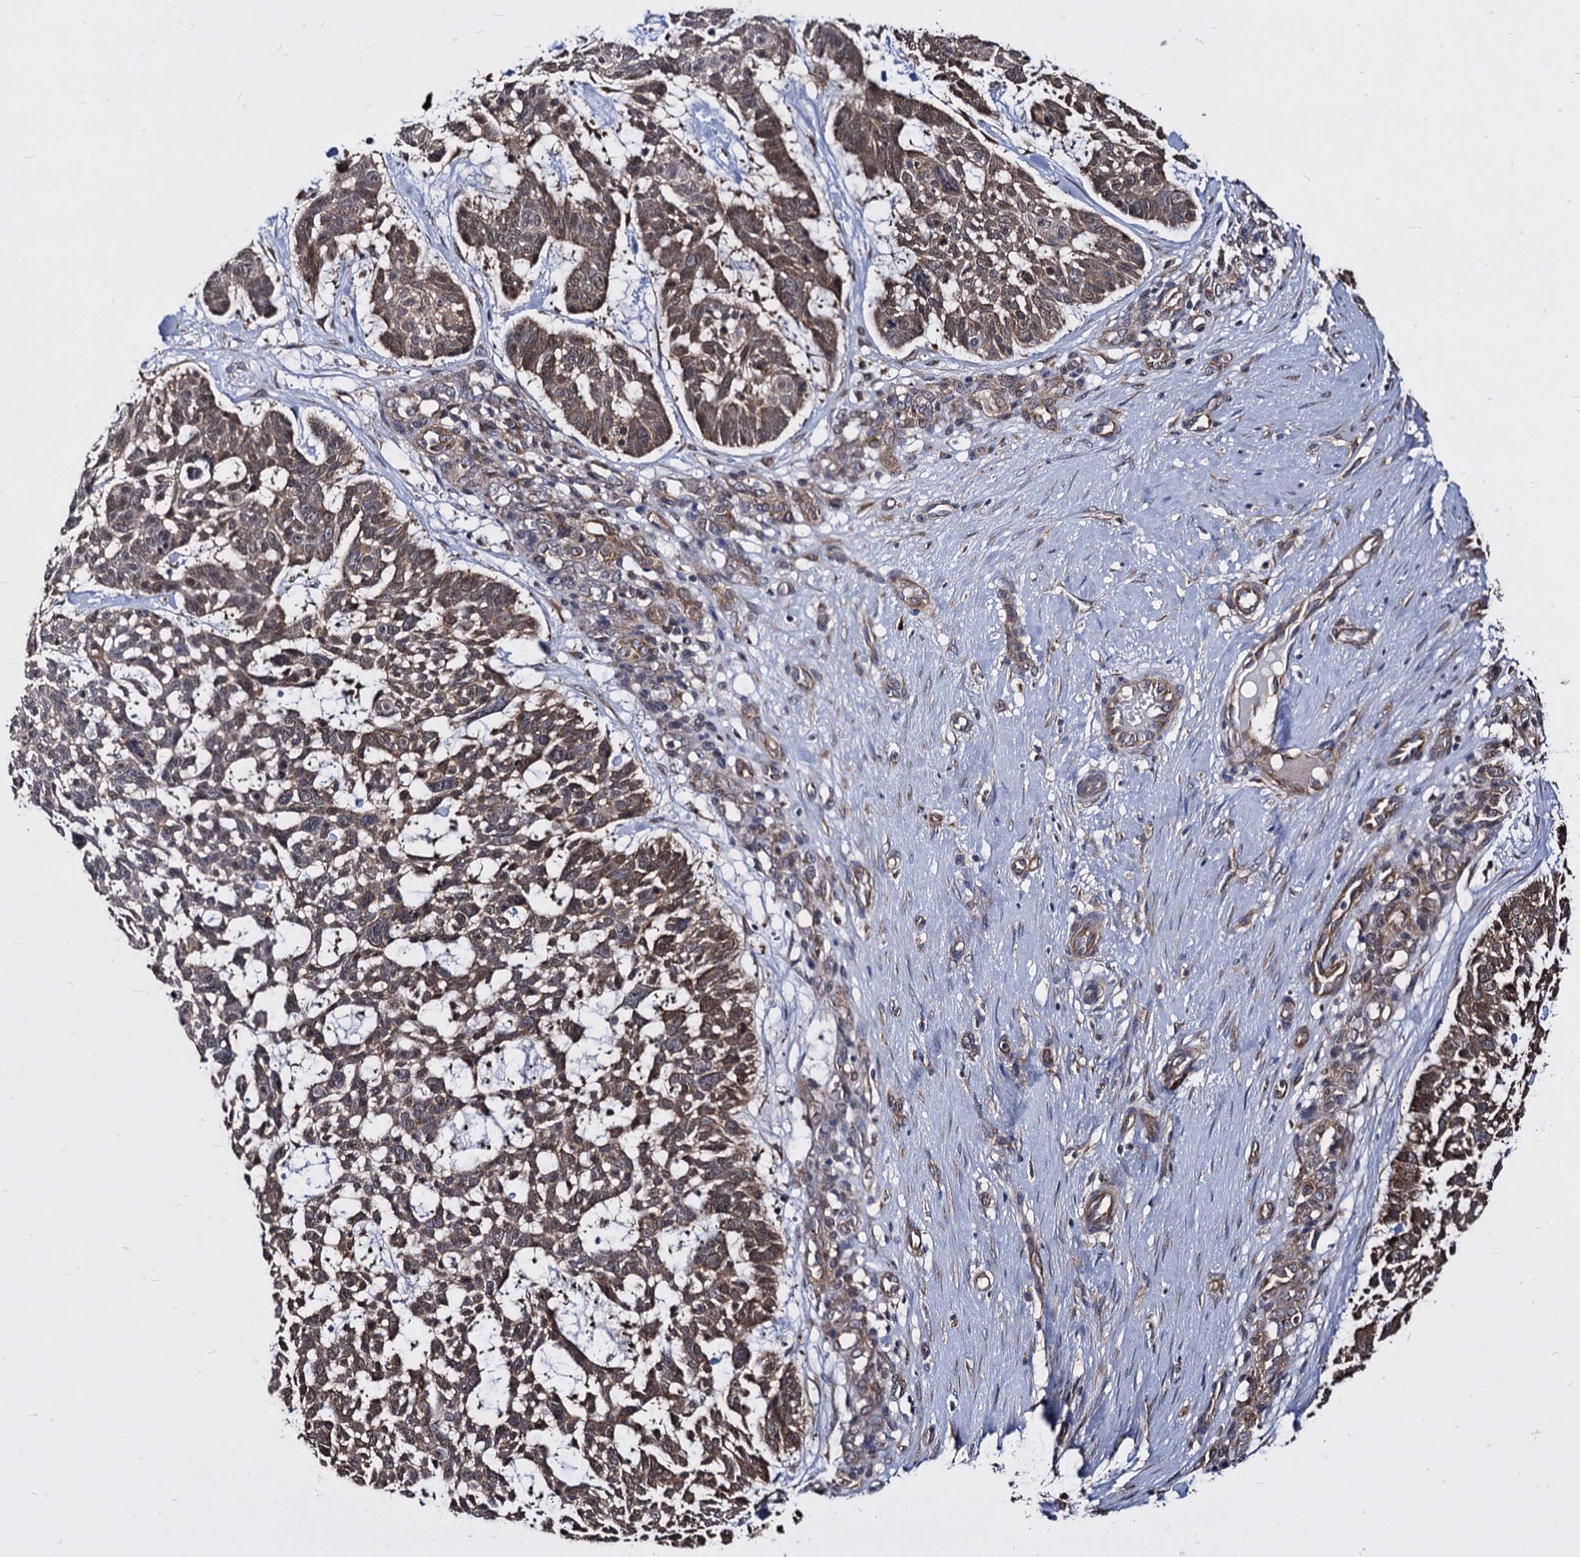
{"staining": {"intensity": "moderate", "quantity": ">75%", "location": "cytoplasmic/membranous"}, "tissue": "skin cancer", "cell_type": "Tumor cells", "image_type": "cancer", "snomed": [{"axis": "morphology", "description": "Basal cell carcinoma"}, {"axis": "topography", "description": "Skin"}], "caption": "A photomicrograph showing moderate cytoplasmic/membranous staining in about >75% of tumor cells in skin cancer, as visualized by brown immunohistochemical staining.", "gene": "NME1", "patient": {"sex": "male", "age": 88}}